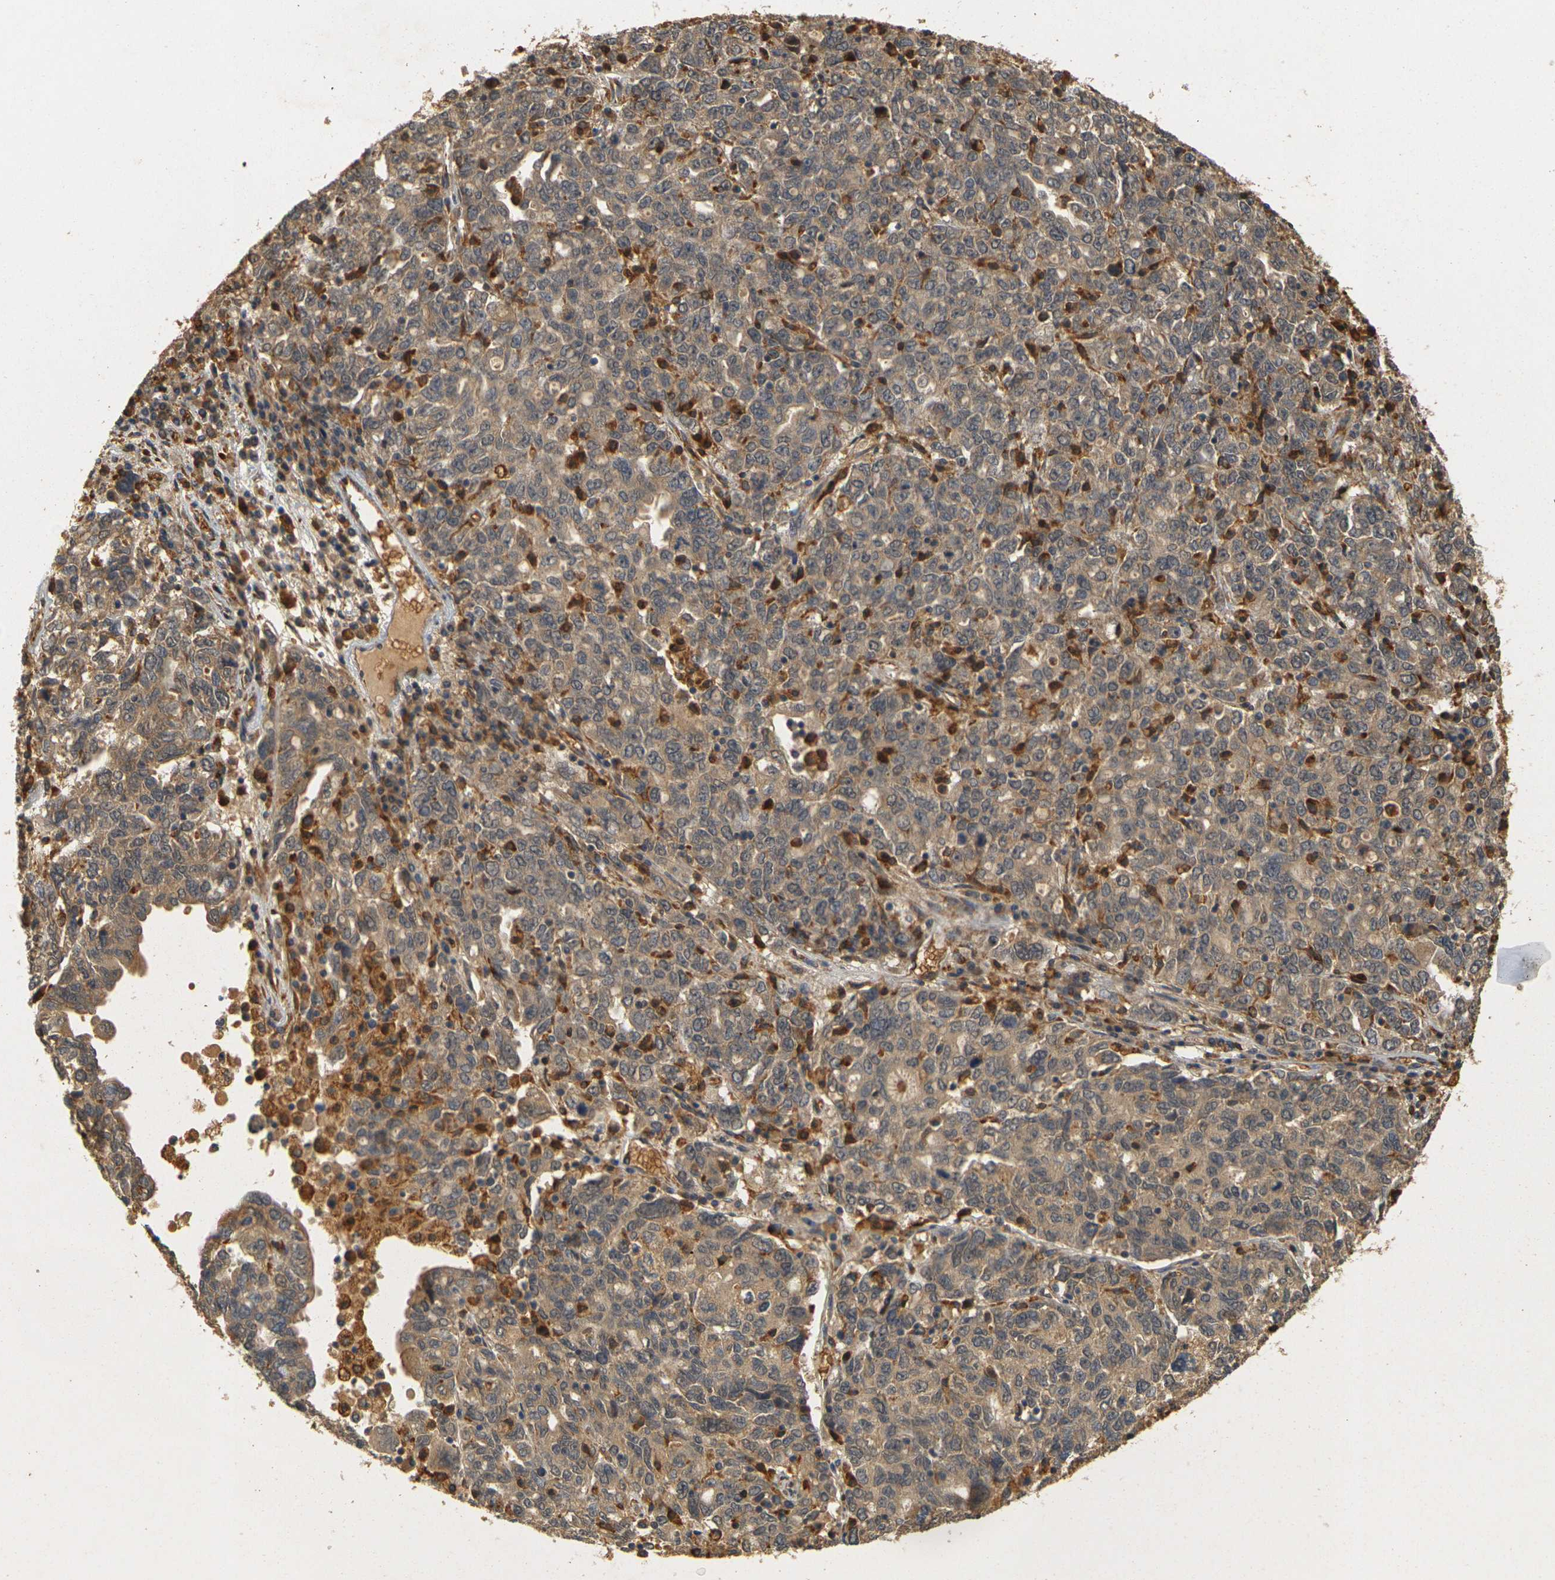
{"staining": {"intensity": "weak", "quantity": ">75%", "location": "cytoplasmic/membranous"}, "tissue": "ovarian cancer", "cell_type": "Tumor cells", "image_type": "cancer", "snomed": [{"axis": "morphology", "description": "Carcinoma, endometroid"}, {"axis": "topography", "description": "Ovary"}], "caption": "Immunohistochemistry (DAB (3,3'-diaminobenzidine)) staining of human endometroid carcinoma (ovarian) demonstrates weak cytoplasmic/membranous protein expression in approximately >75% of tumor cells. The staining was performed using DAB (3,3'-diaminobenzidine), with brown indicating positive protein expression. Nuclei are stained blue with hematoxylin.", "gene": "MEGF9", "patient": {"sex": "female", "age": 62}}